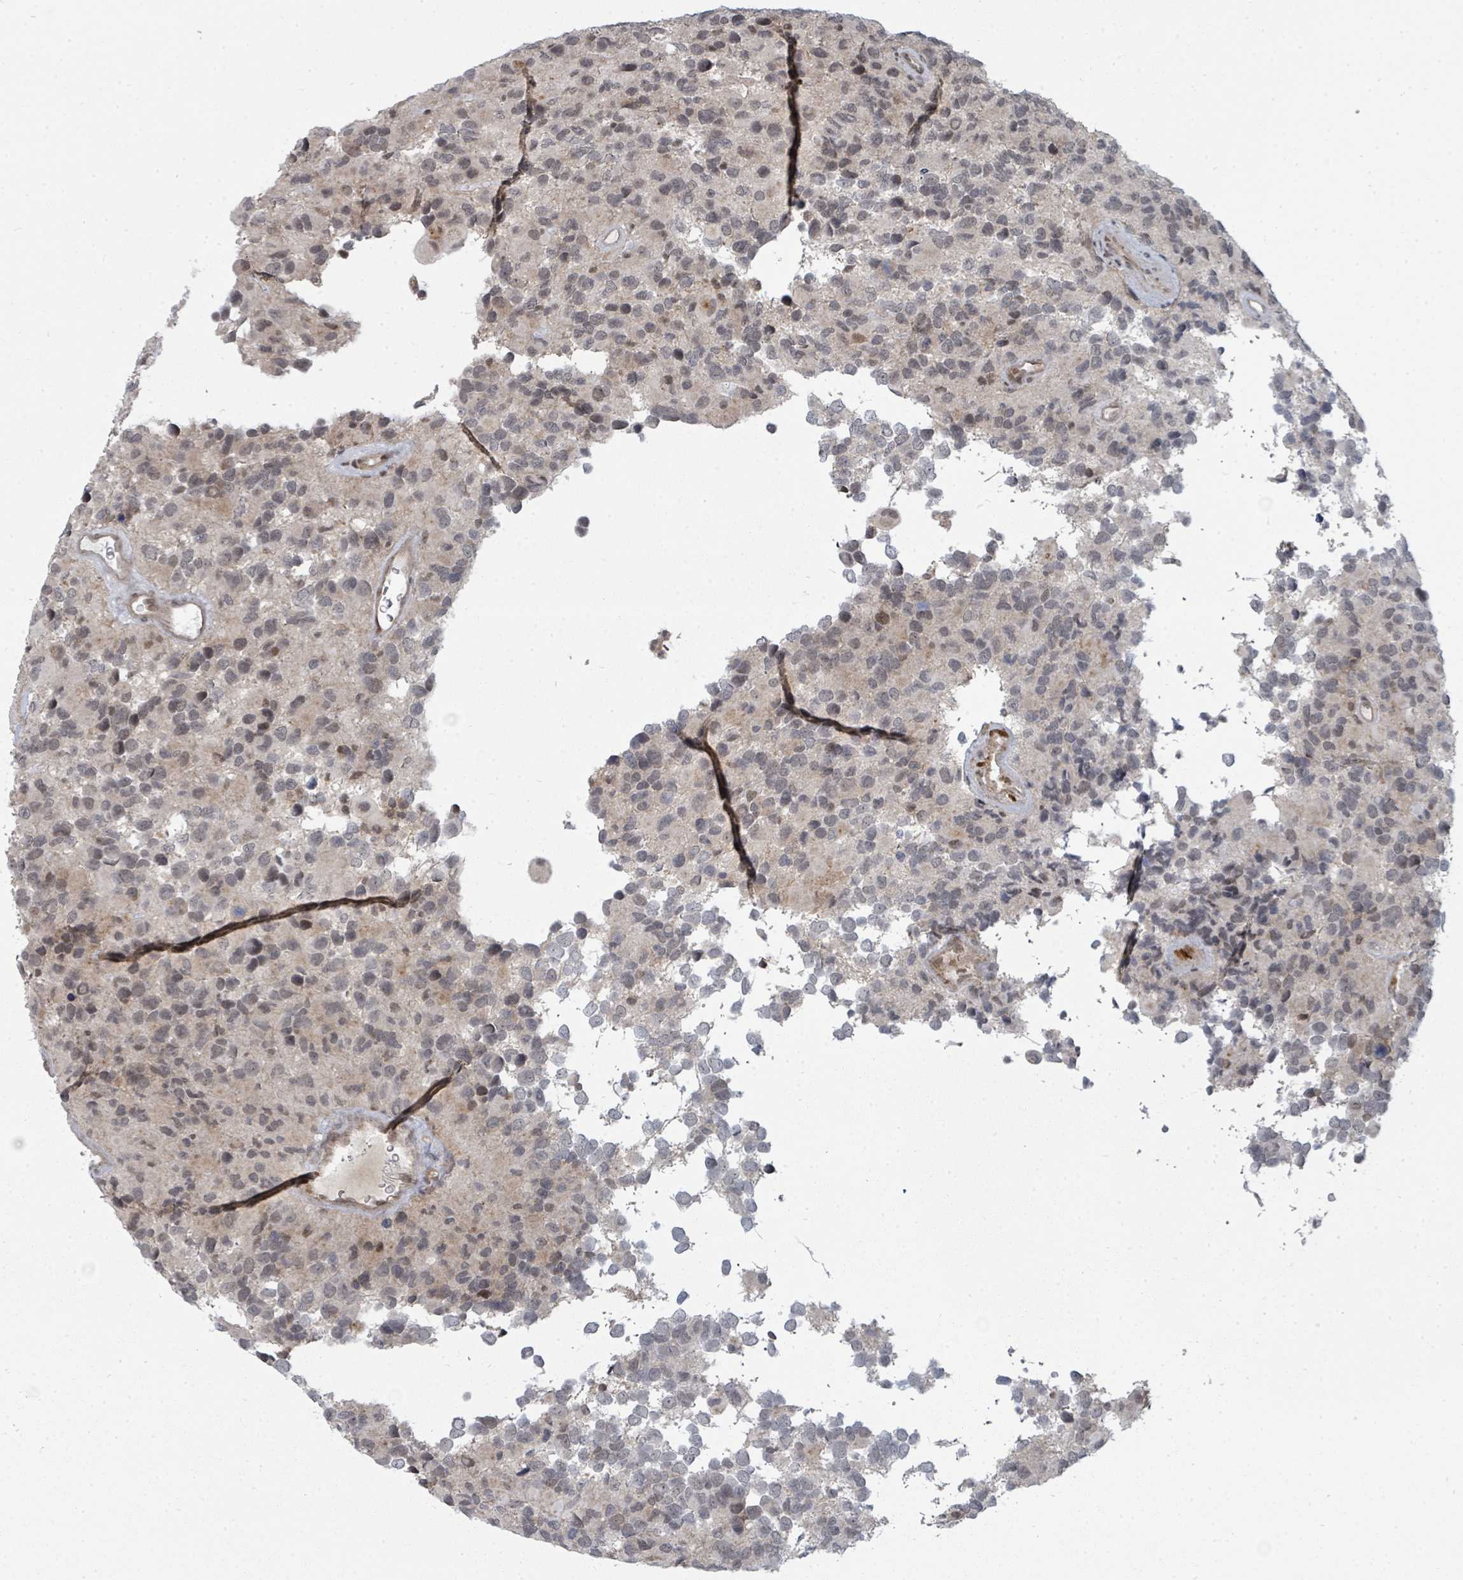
{"staining": {"intensity": "weak", "quantity": "25%-75%", "location": "nuclear"}, "tissue": "glioma", "cell_type": "Tumor cells", "image_type": "cancer", "snomed": [{"axis": "morphology", "description": "Glioma, malignant, High grade"}, {"axis": "topography", "description": "Brain"}], "caption": "Malignant glioma (high-grade) stained with immunohistochemistry (IHC) demonstrates weak nuclear staining in approximately 25%-75% of tumor cells.", "gene": "PSMG2", "patient": {"sex": "male", "age": 77}}